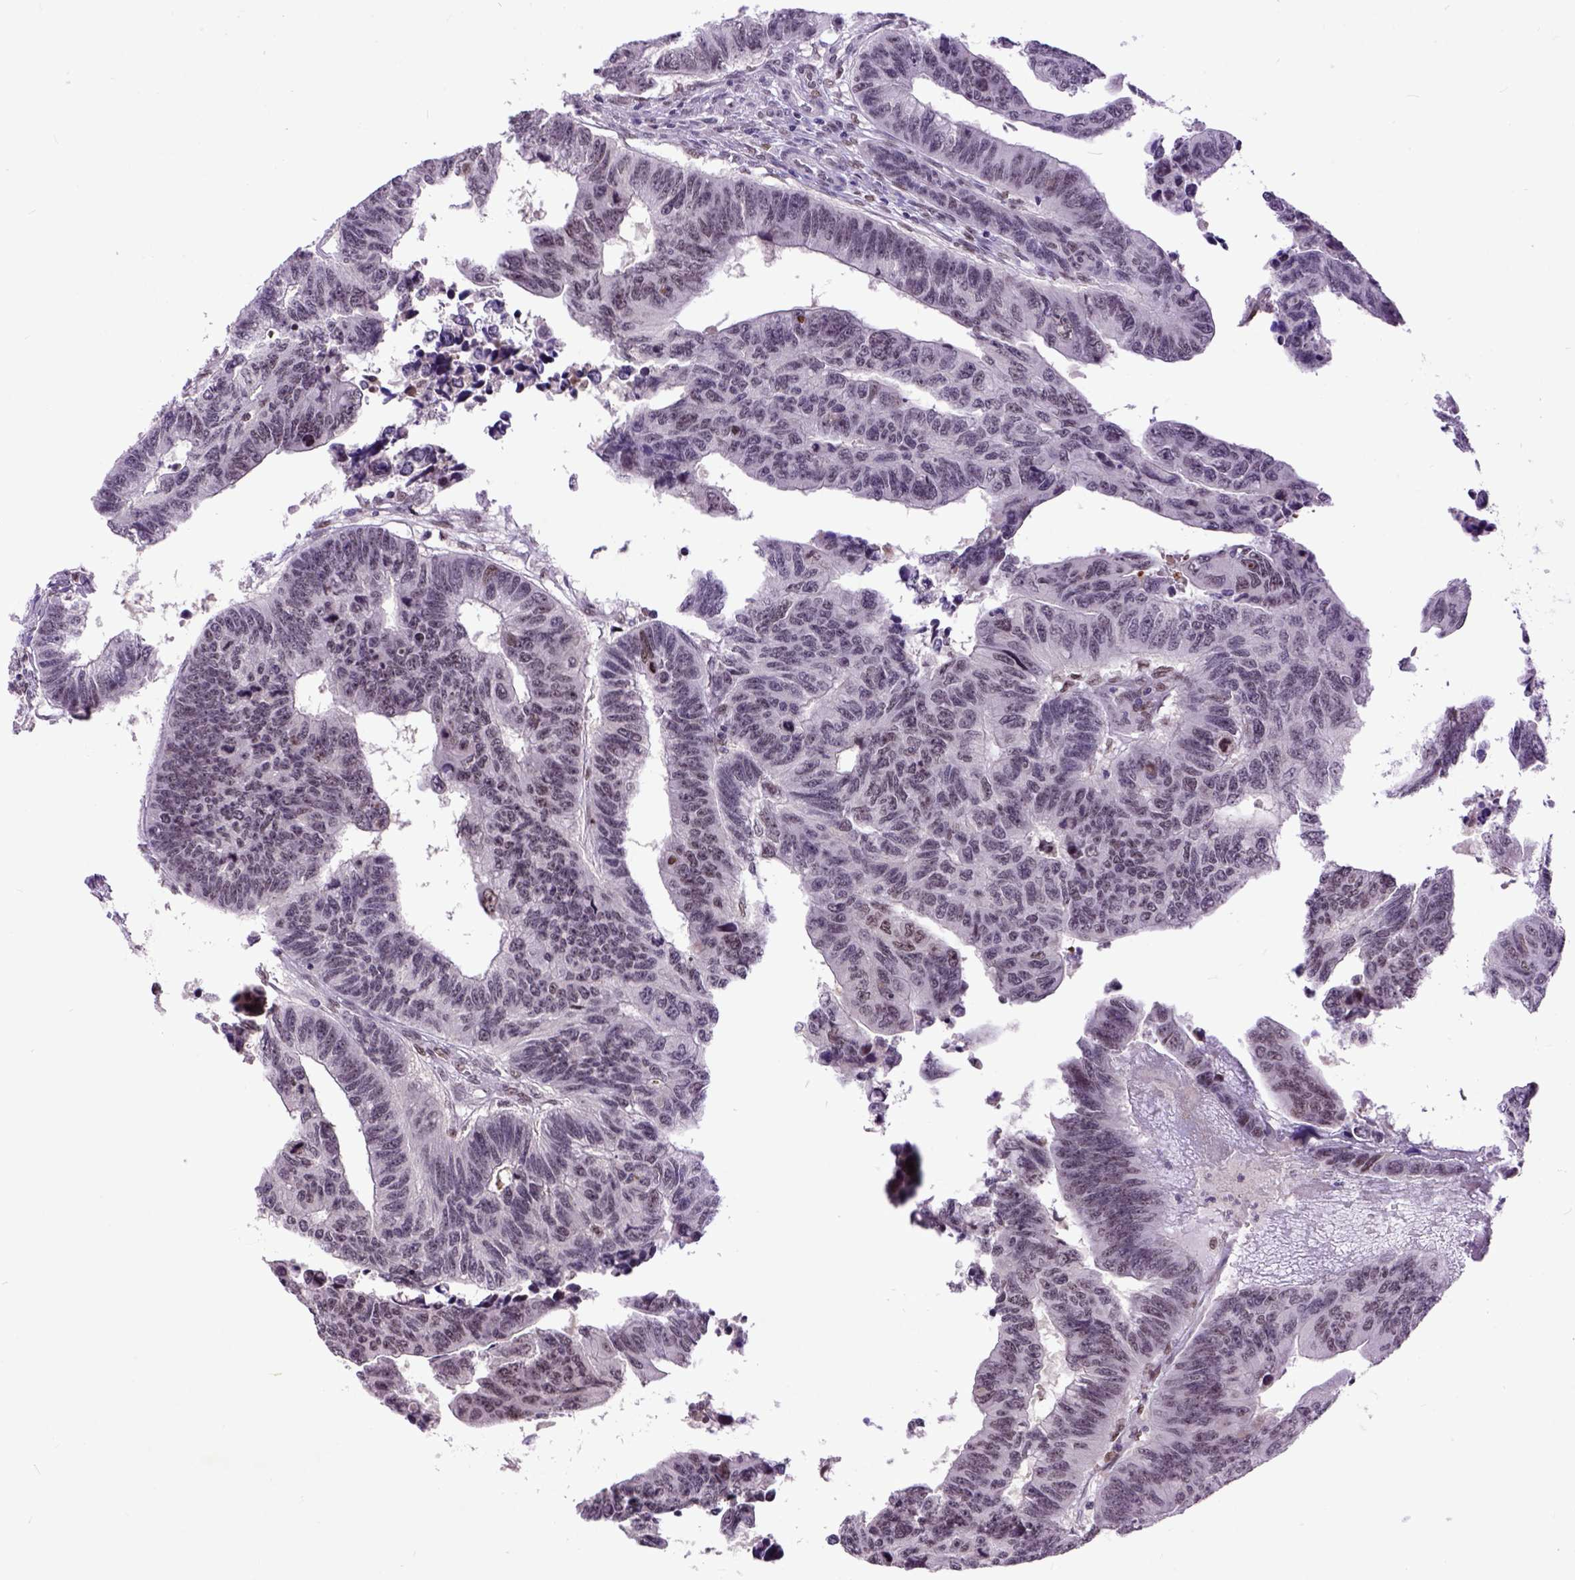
{"staining": {"intensity": "weak", "quantity": "25%-75%", "location": "nuclear"}, "tissue": "colorectal cancer", "cell_type": "Tumor cells", "image_type": "cancer", "snomed": [{"axis": "morphology", "description": "Adenocarcinoma, NOS"}, {"axis": "topography", "description": "Rectum"}], "caption": "The micrograph shows staining of adenocarcinoma (colorectal), revealing weak nuclear protein expression (brown color) within tumor cells.", "gene": "RCC2", "patient": {"sex": "female", "age": 85}}